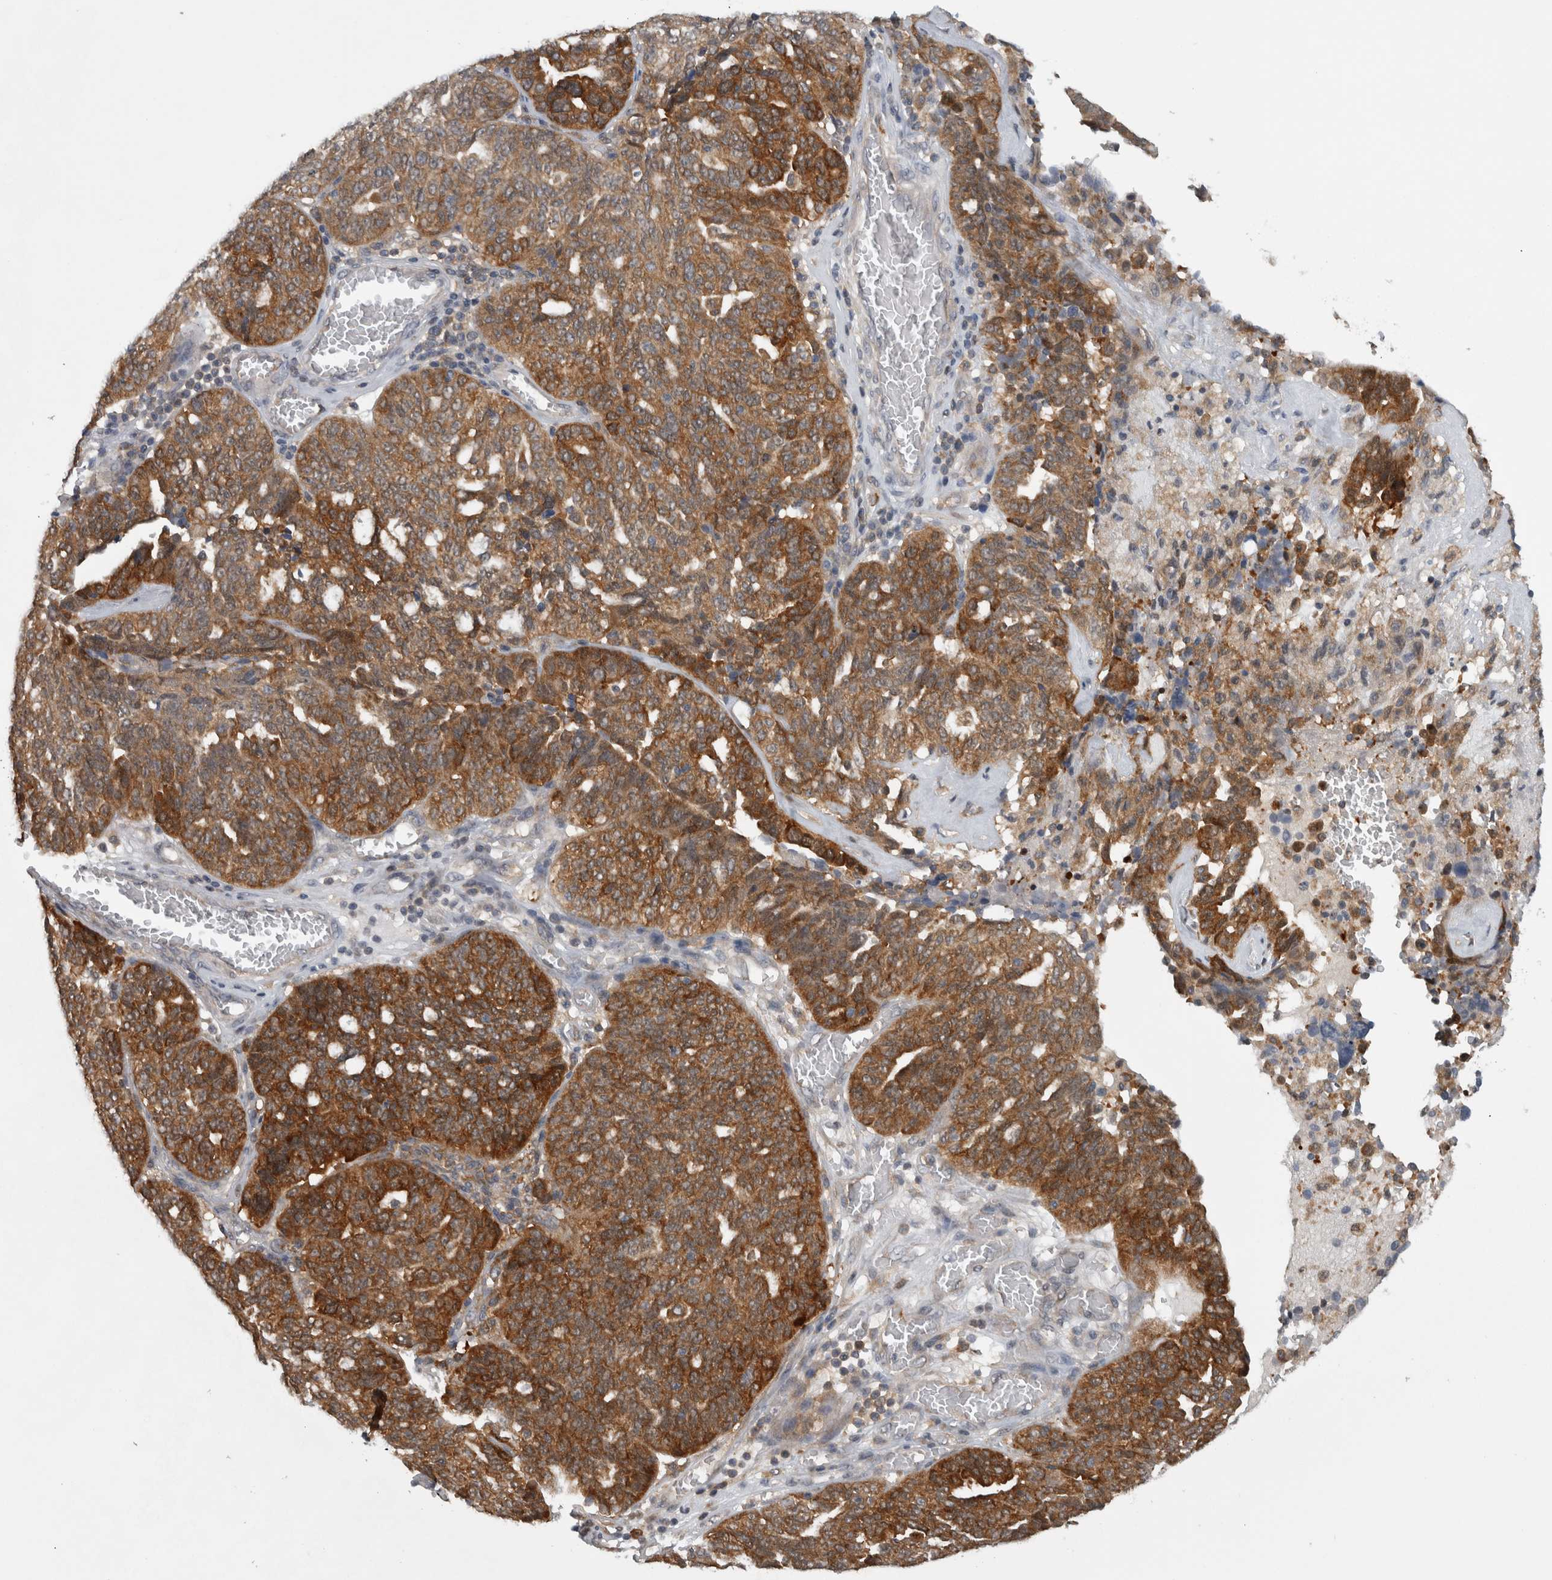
{"staining": {"intensity": "strong", "quantity": ">75%", "location": "cytoplasmic/membranous"}, "tissue": "ovarian cancer", "cell_type": "Tumor cells", "image_type": "cancer", "snomed": [{"axis": "morphology", "description": "Cystadenocarcinoma, serous, NOS"}, {"axis": "topography", "description": "Ovary"}], "caption": "Tumor cells exhibit high levels of strong cytoplasmic/membranous expression in about >75% of cells in serous cystadenocarcinoma (ovarian).", "gene": "CACYBP", "patient": {"sex": "female", "age": 59}}